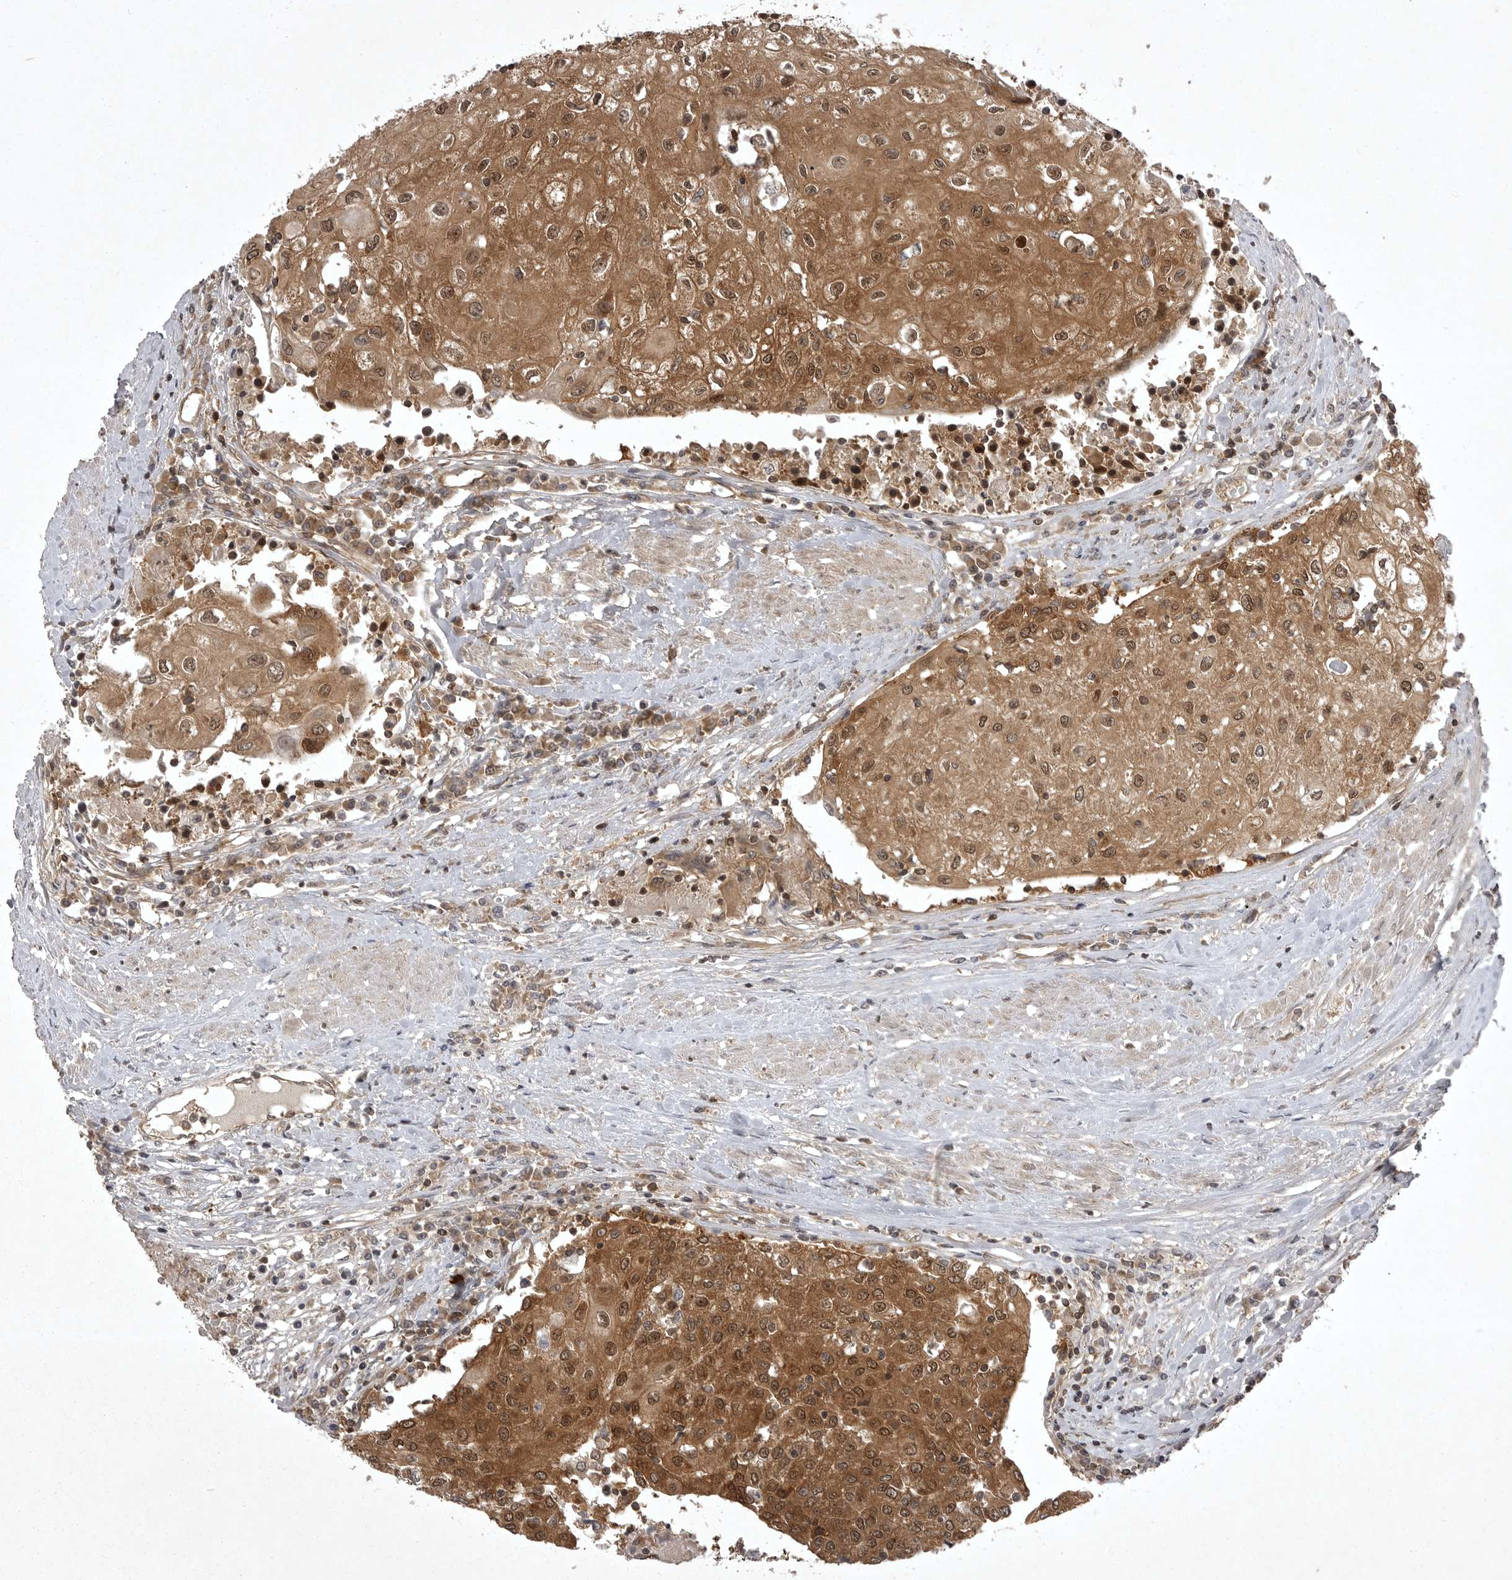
{"staining": {"intensity": "strong", "quantity": ">75%", "location": "cytoplasmic/membranous,nuclear"}, "tissue": "urothelial cancer", "cell_type": "Tumor cells", "image_type": "cancer", "snomed": [{"axis": "morphology", "description": "Urothelial carcinoma, High grade"}, {"axis": "topography", "description": "Urinary bladder"}], "caption": "Urothelial cancer tissue exhibits strong cytoplasmic/membranous and nuclear expression in approximately >75% of tumor cells Using DAB (3,3'-diaminobenzidine) (brown) and hematoxylin (blue) stains, captured at high magnification using brightfield microscopy.", "gene": "STK24", "patient": {"sex": "female", "age": 85}}